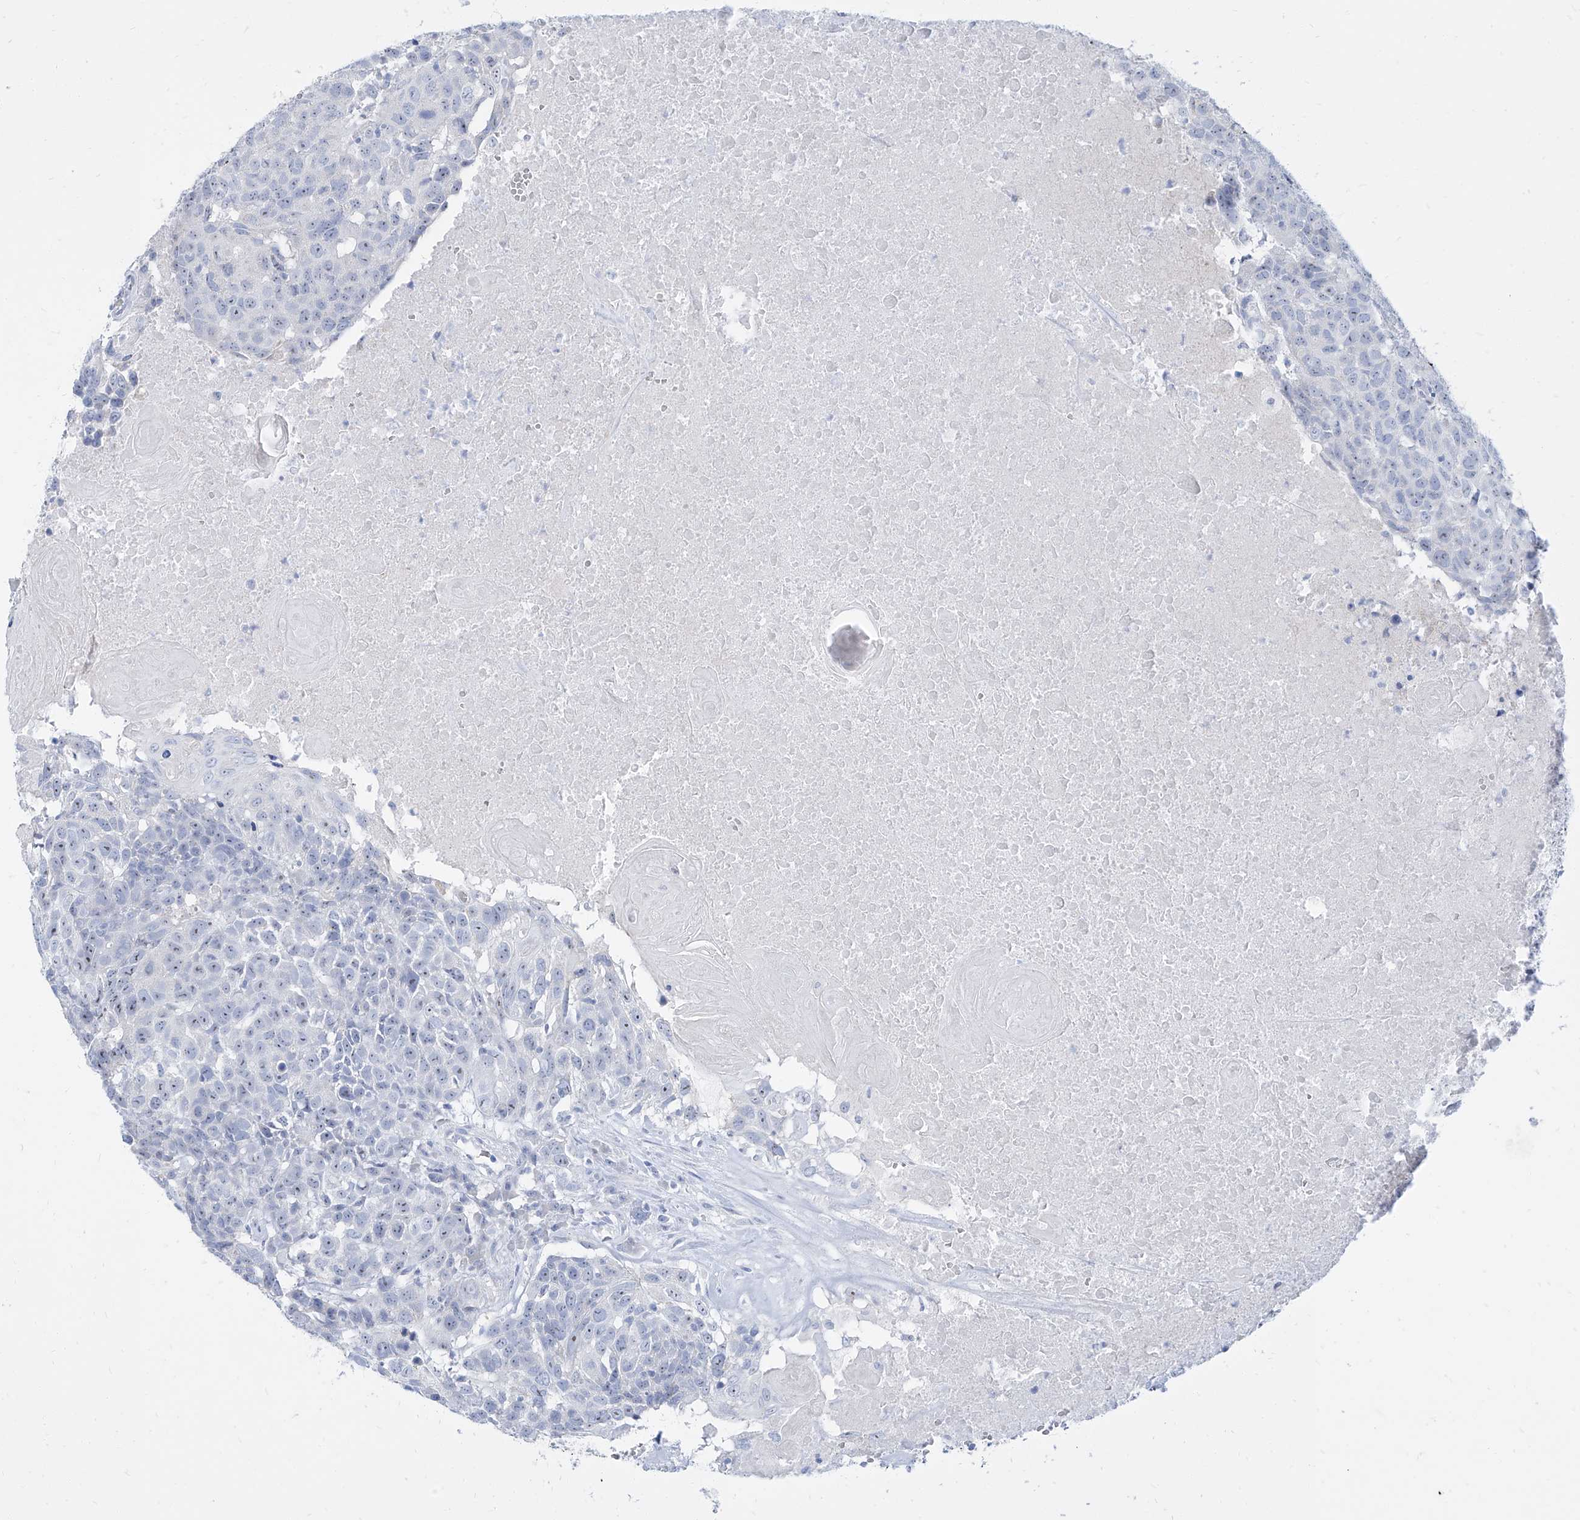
{"staining": {"intensity": "negative", "quantity": "none", "location": "none"}, "tissue": "head and neck cancer", "cell_type": "Tumor cells", "image_type": "cancer", "snomed": [{"axis": "morphology", "description": "Squamous cell carcinoma, NOS"}, {"axis": "topography", "description": "Head-Neck"}], "caption": "Immunohistochemistry of squamous cell carcinoma (head and neck) demonstrates no positivity in tumor cells. Nuclei are stained in blue.", "gene": "TXLNB", "patient": {"sex": "male", "age": 66}}